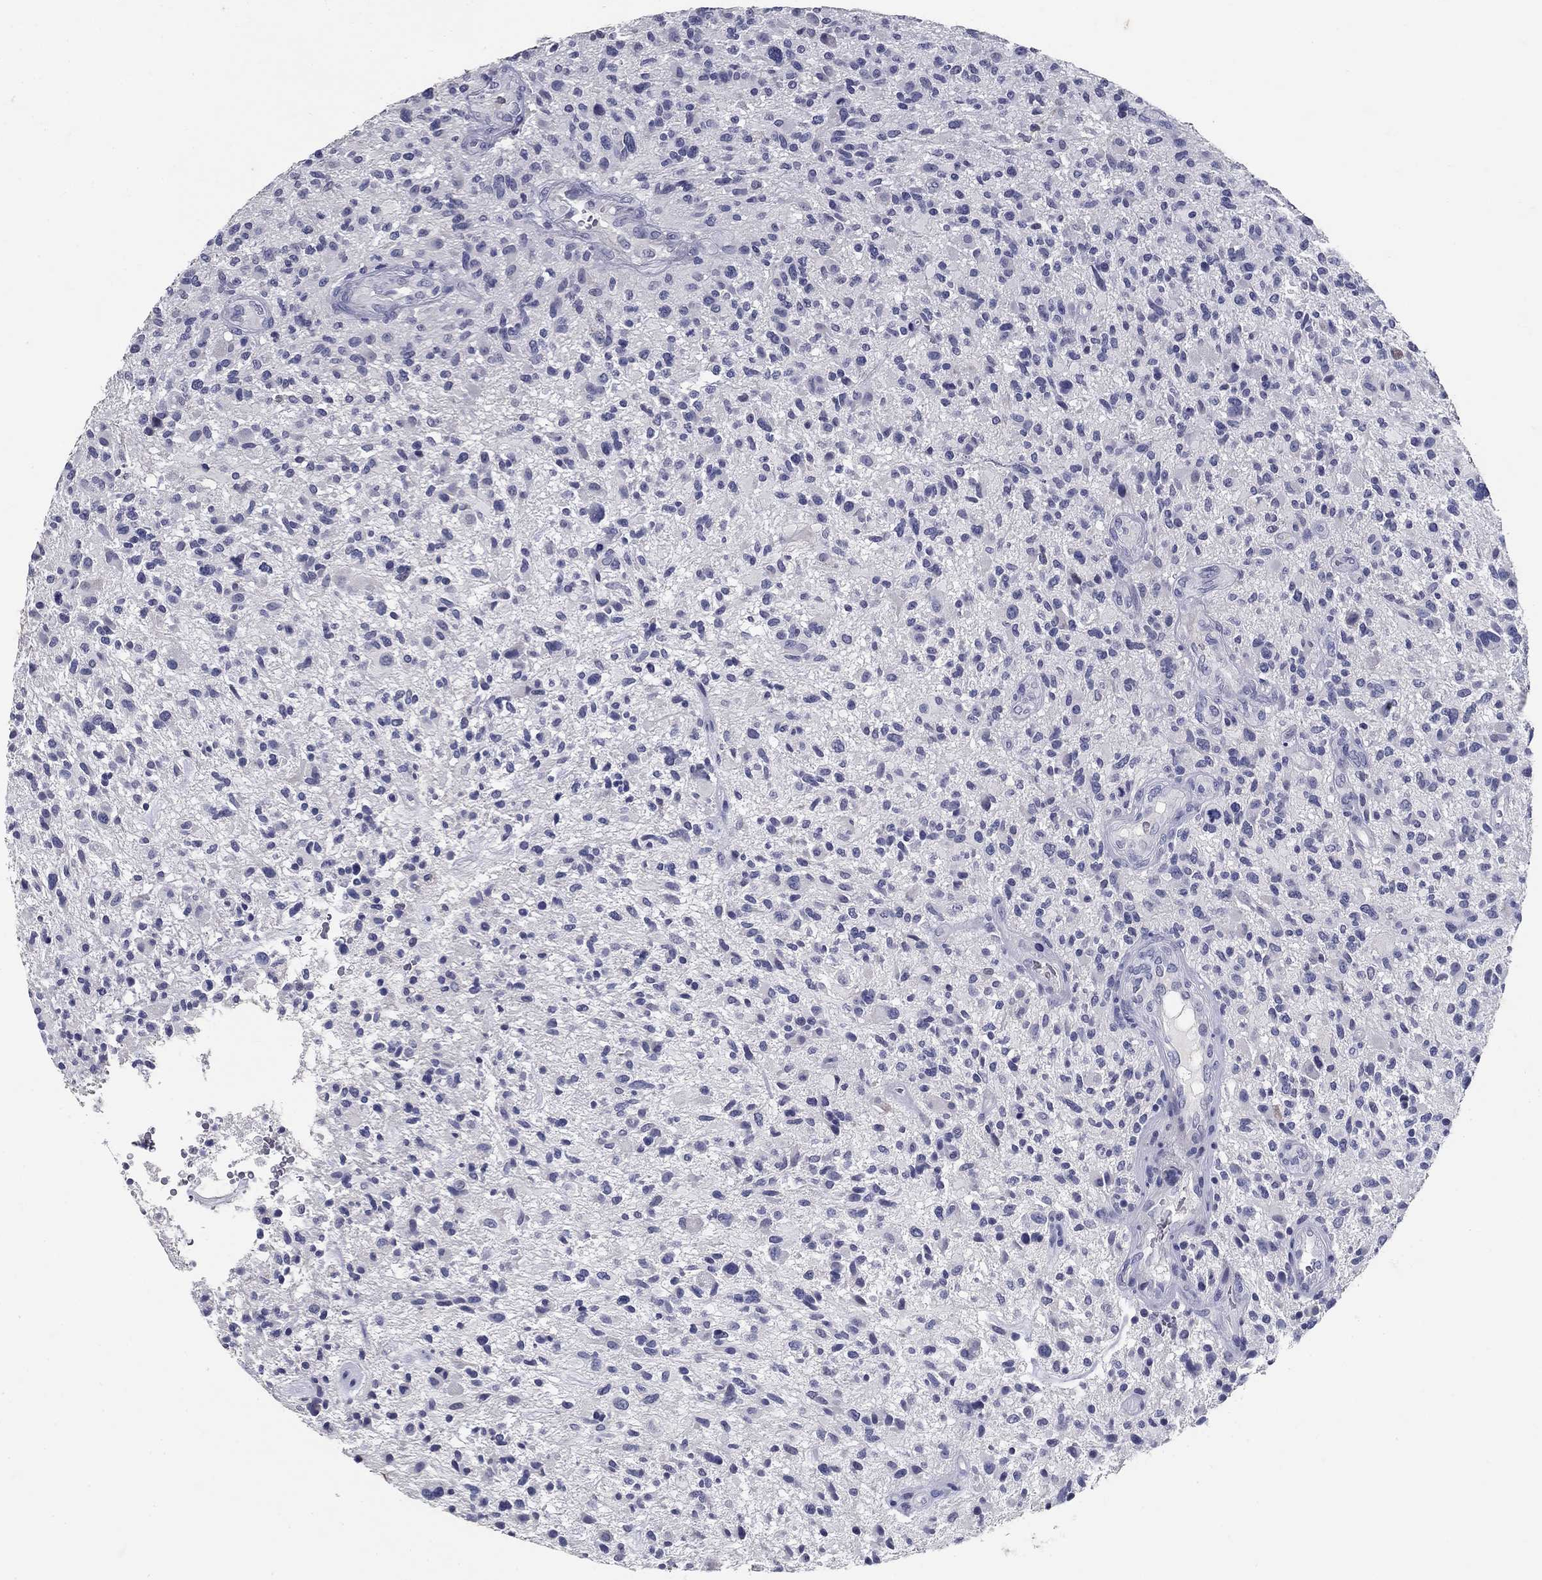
{"staining": {"intensity": "negative", "quantity": "none", "location": "none"}, "tissue": "glioma", "cell_type": "Tumor cells", "image_type": "cancer", "snomed": [{"axis": "morphology", "description": "Glioma, malignant, High grade"}, {"axis": "topography", "description": "Brain"}], "caption": "Immunohistochemistry histopathology image of neoplastic tissue: glioma stained with DAB displays no significant protein expression in tumor cells.", "gene": "POMC", "patient": {"sex": "male", "age": 47}}